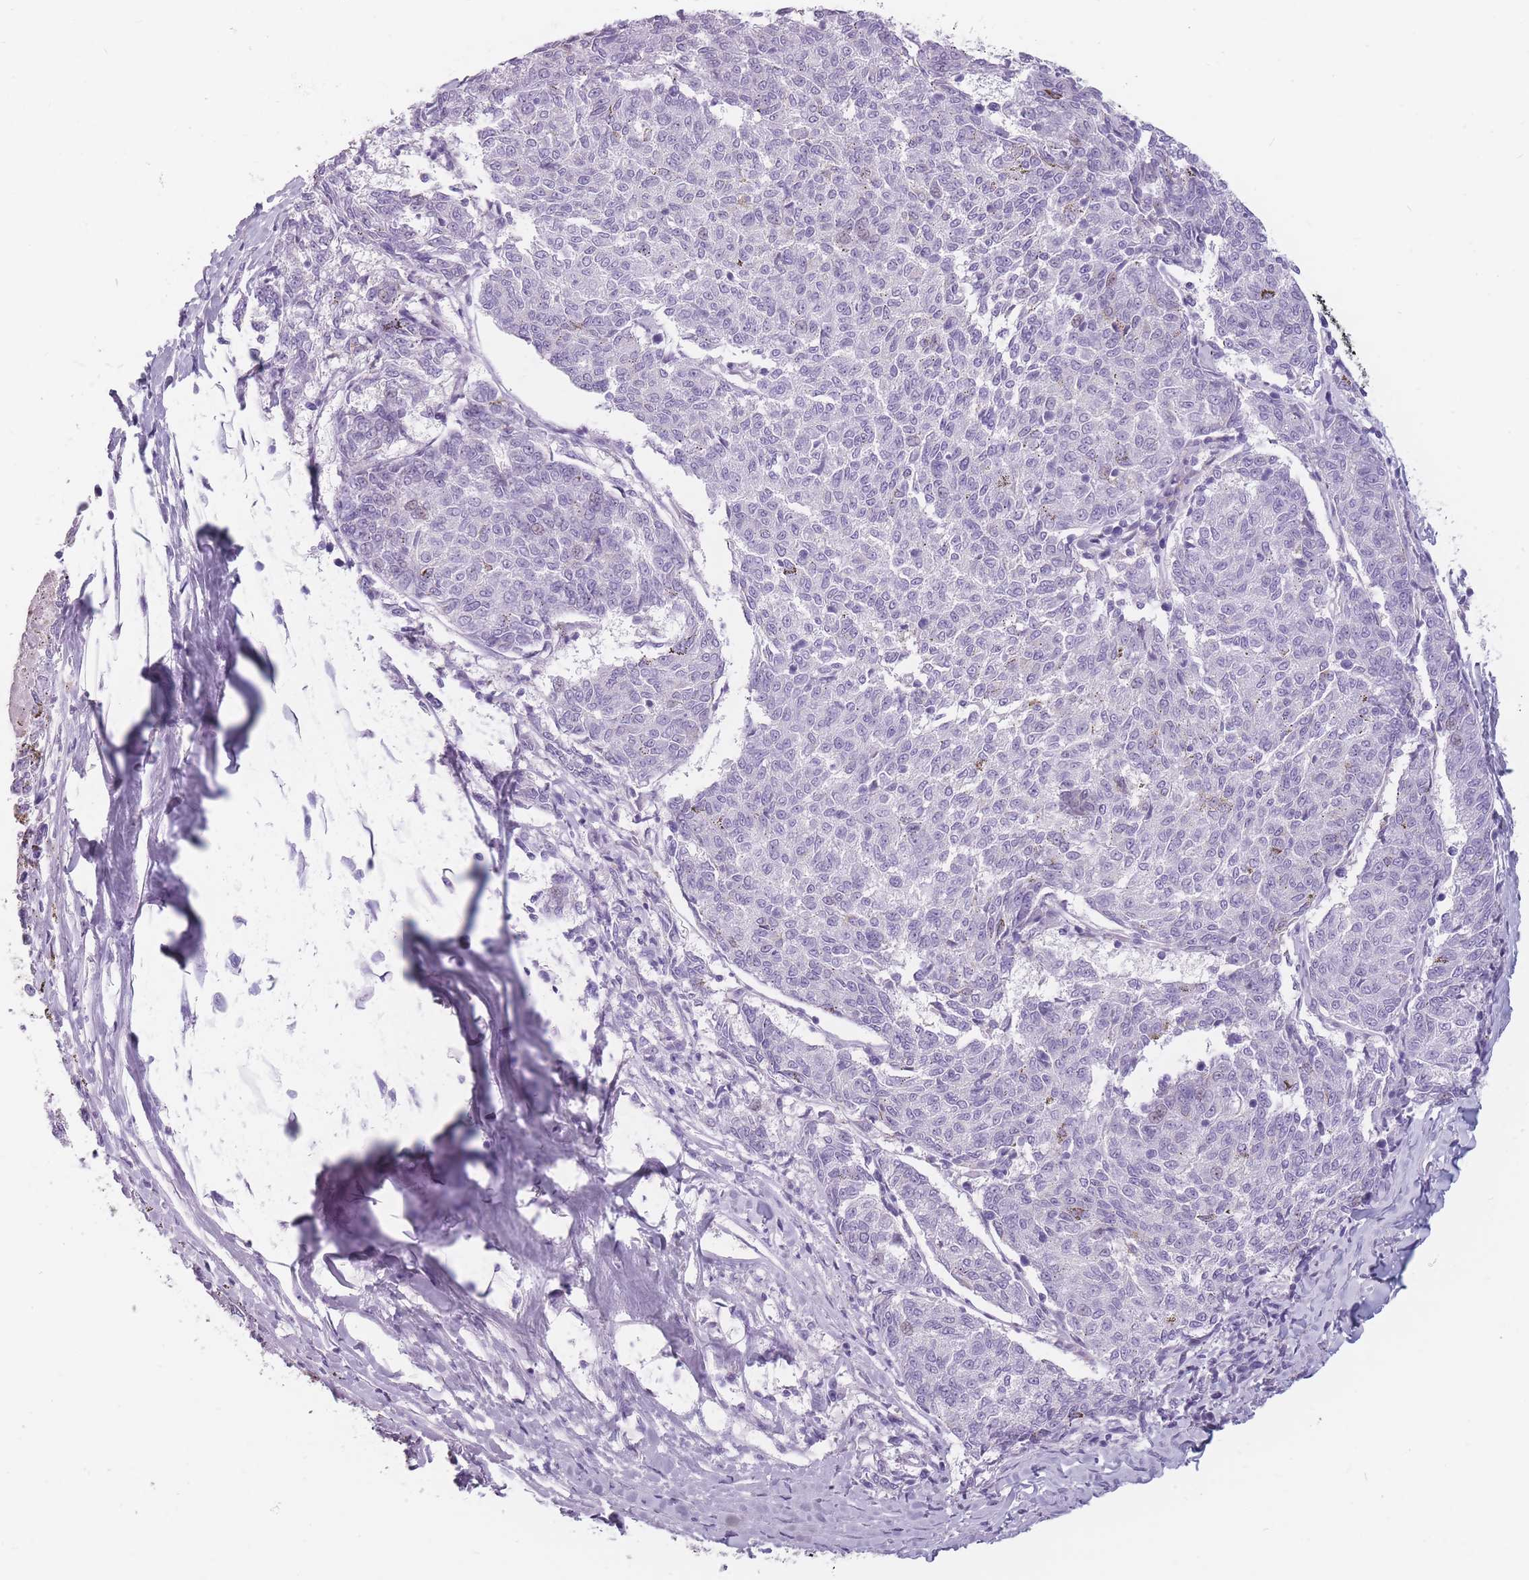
{"staining": {"intensity": "negative", "quantity": "none", "location": "none"}, "tissue": "melanoma", "cell_type": "Tumor cells", "image_type": "cancer", "snomed": [{"axis": "morphology", "description": "Malignant melanoma, NOS"}, {"axis": "topography", "description": "Skin"}], "caption": "IHC of human melanoma reveals no positivity in tumor cells.", "gene": "CCNO", "patient": {"sex": "female", "age": 72}}